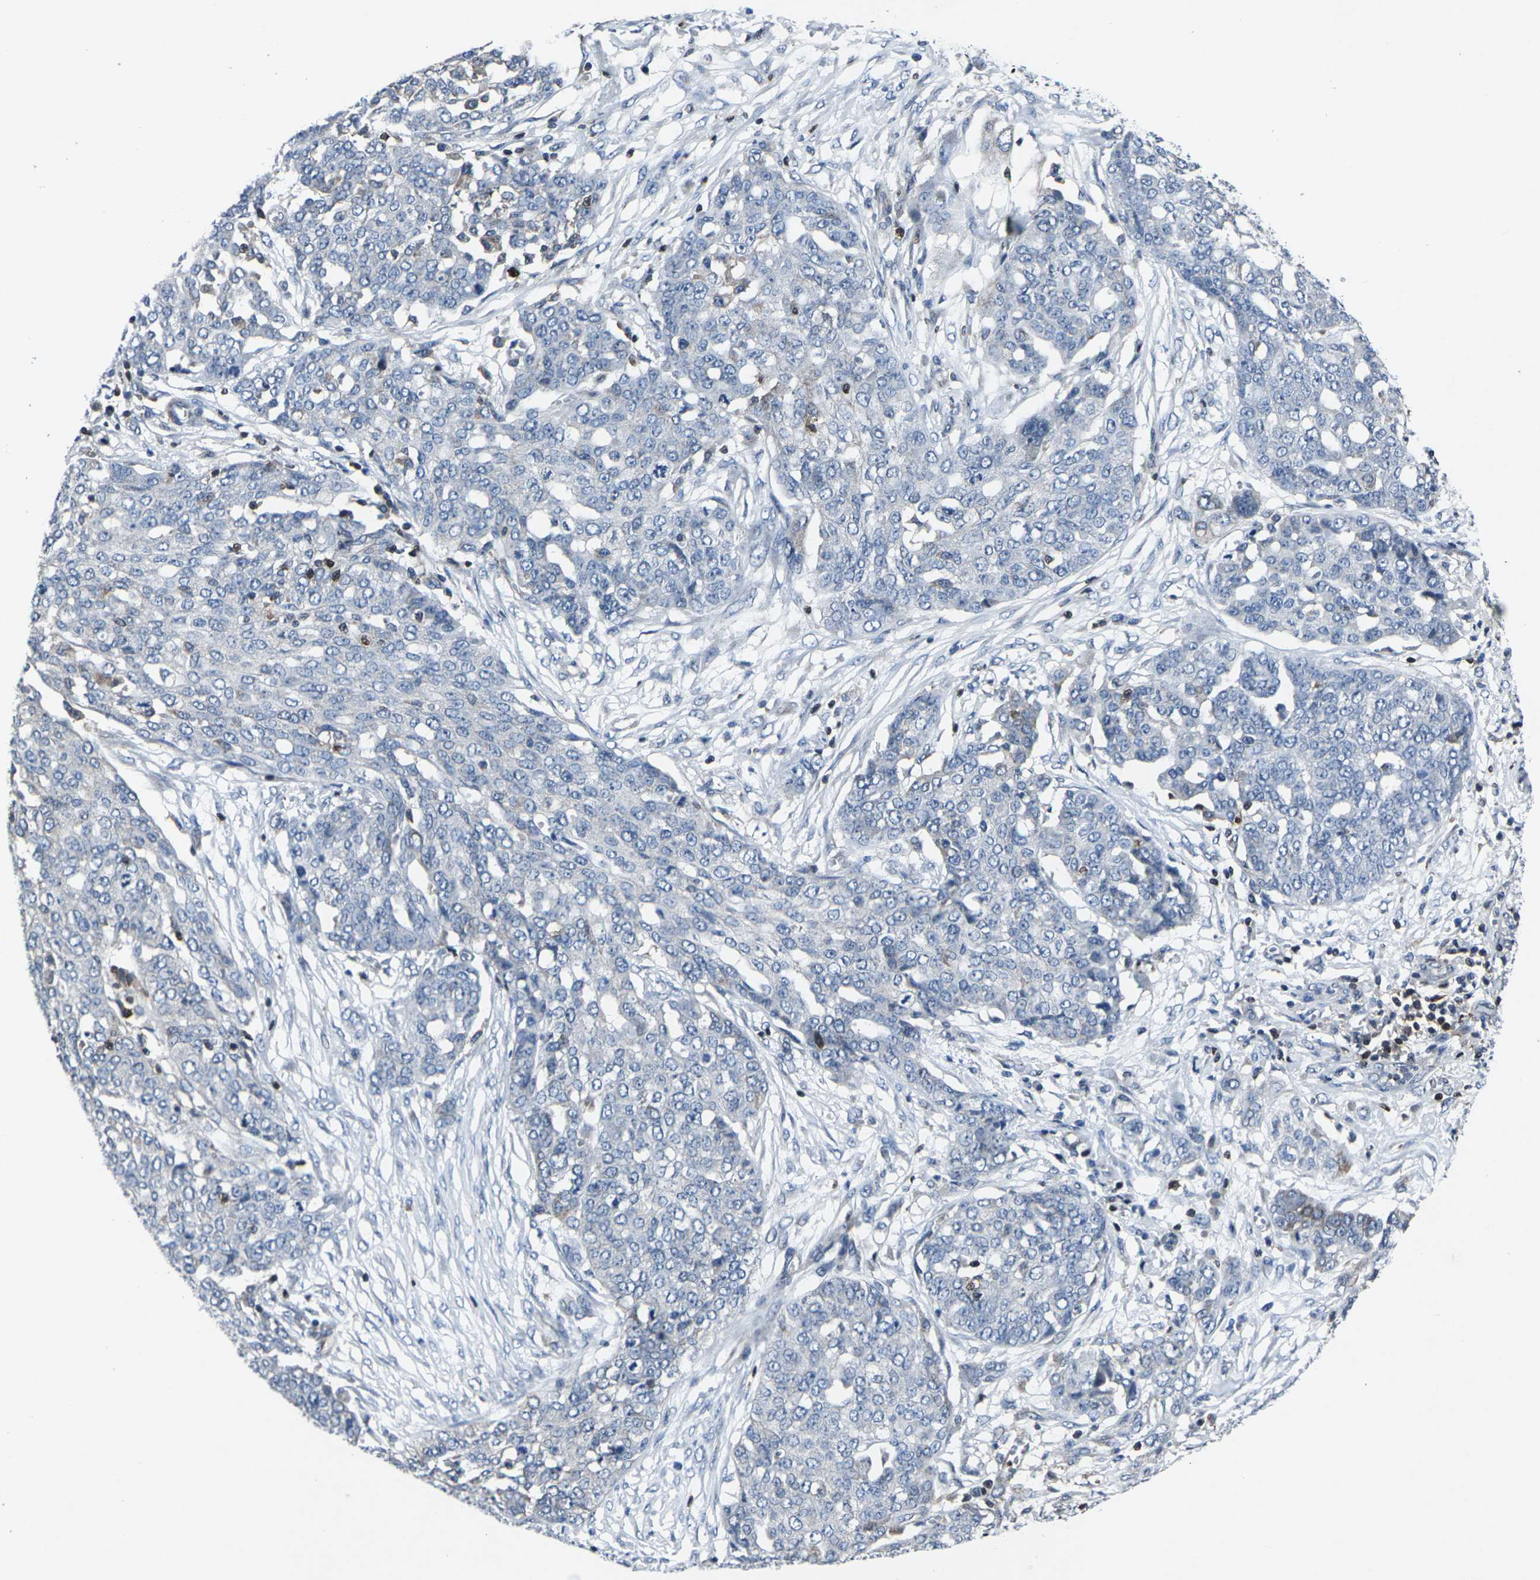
{"staining": {"intensity": "negative", "quantity": "none", "location": "none"}, "tissue": "ovarian cancer", "cell_type": "Tumor cells", "image_type": "cancer", "snomed": [{"axis": "morphology", "description": "Cystadenocarcinoma, serous, NOS"}, {"axis": "topography", "description": "Soft tissue"}, {"axis": "topography", "description": "Ovary"}], "caption": "This is an IHC image of human ovarian cancer. There is no positivity in tumor cells.", "gene": "STAT4", "patient": {"sex": "female", "age": 57}}